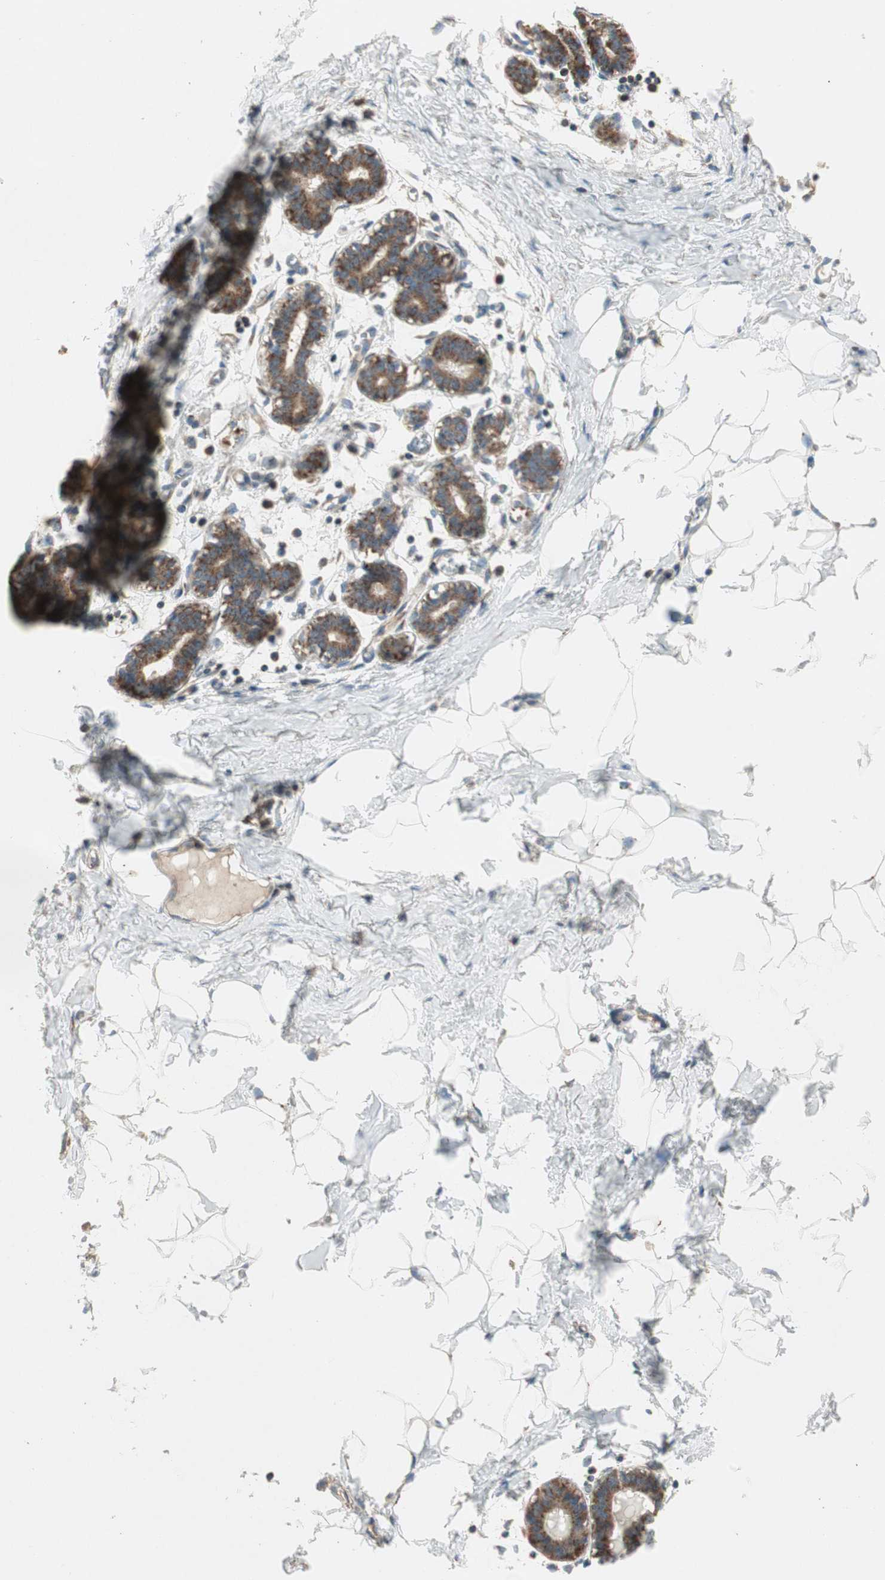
{"staining": {"intensity": "negative", "quantity": "none", "location": "none"}, "tissue": "breast", "cell_type": "Adipocytes", "image_type": "normal", "snomed": [{"axis": "morphology", "description": "Normal tissue, NOS"}, {"axis": "topography", "description": "Breast"}], "caption": "This micrograph is of normal breast stained with immunohistochemistry to label a protein in brown with the nuclei are counter-stained blue. There is no staining in adipocytes.", "gene": "CHADL", "patient": {"sex": "female", "age": 27}}